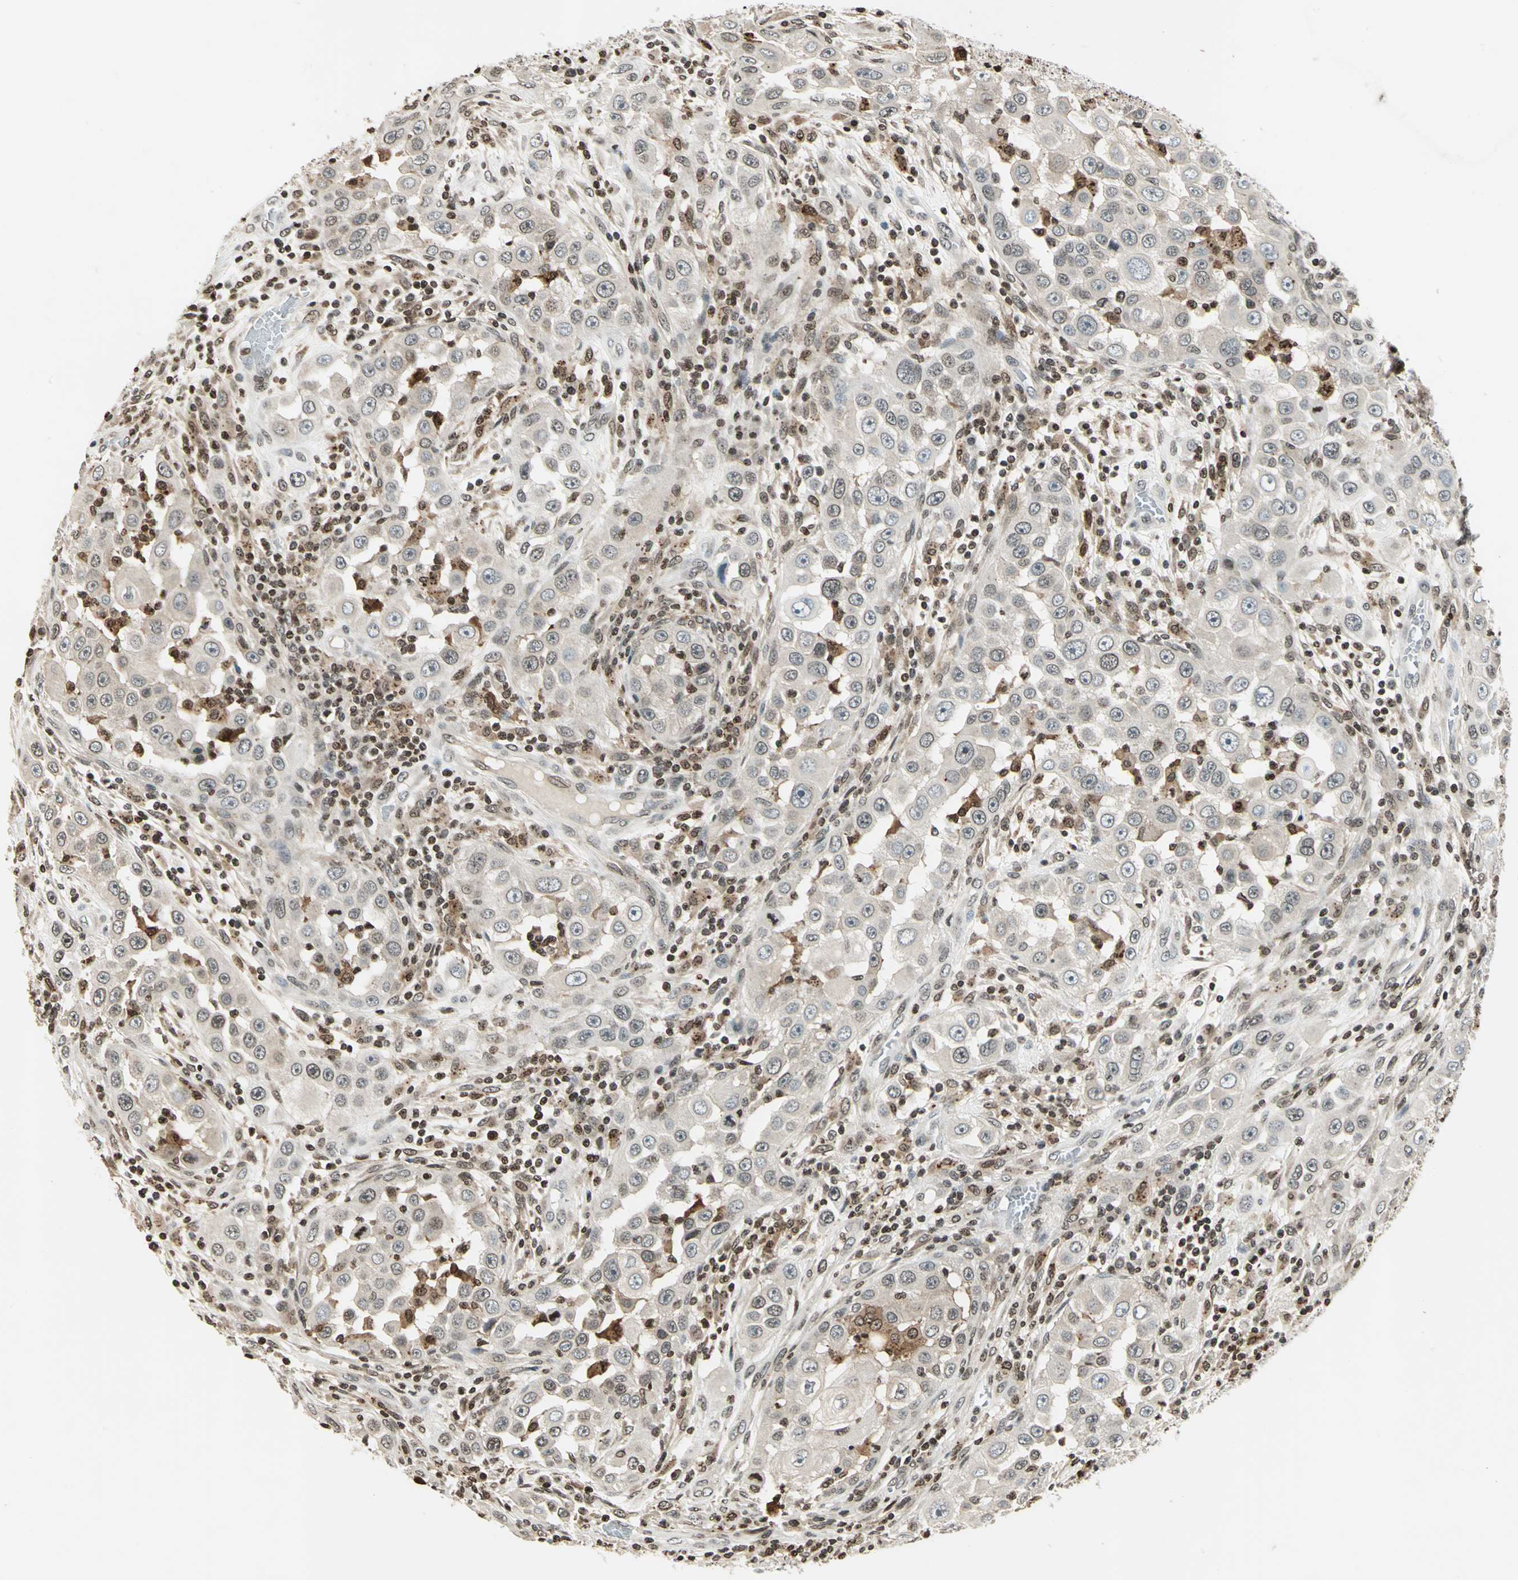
{"staining": {"intensity": "weak", "quantity": ">75%", "location": "cytoplasmic/membranous,nuclear"}, "tissue": "head and neck cancer", "cell_type": "Tumor cells", "image_type": "cancer", "snomed": [{"axis": "morphology", "description": "Carcinoma, NOS"}, {"axis": "topography", "description": "Head-Neck"}], "caption": "Head and neck cancer stained for a protein (brown) displays weak cytoplasmic/membranous and nuclear positive expression in about >75% of tumor cells.", "gene": "LGALS3", "patient": {"sex": "male", "age": 87}}